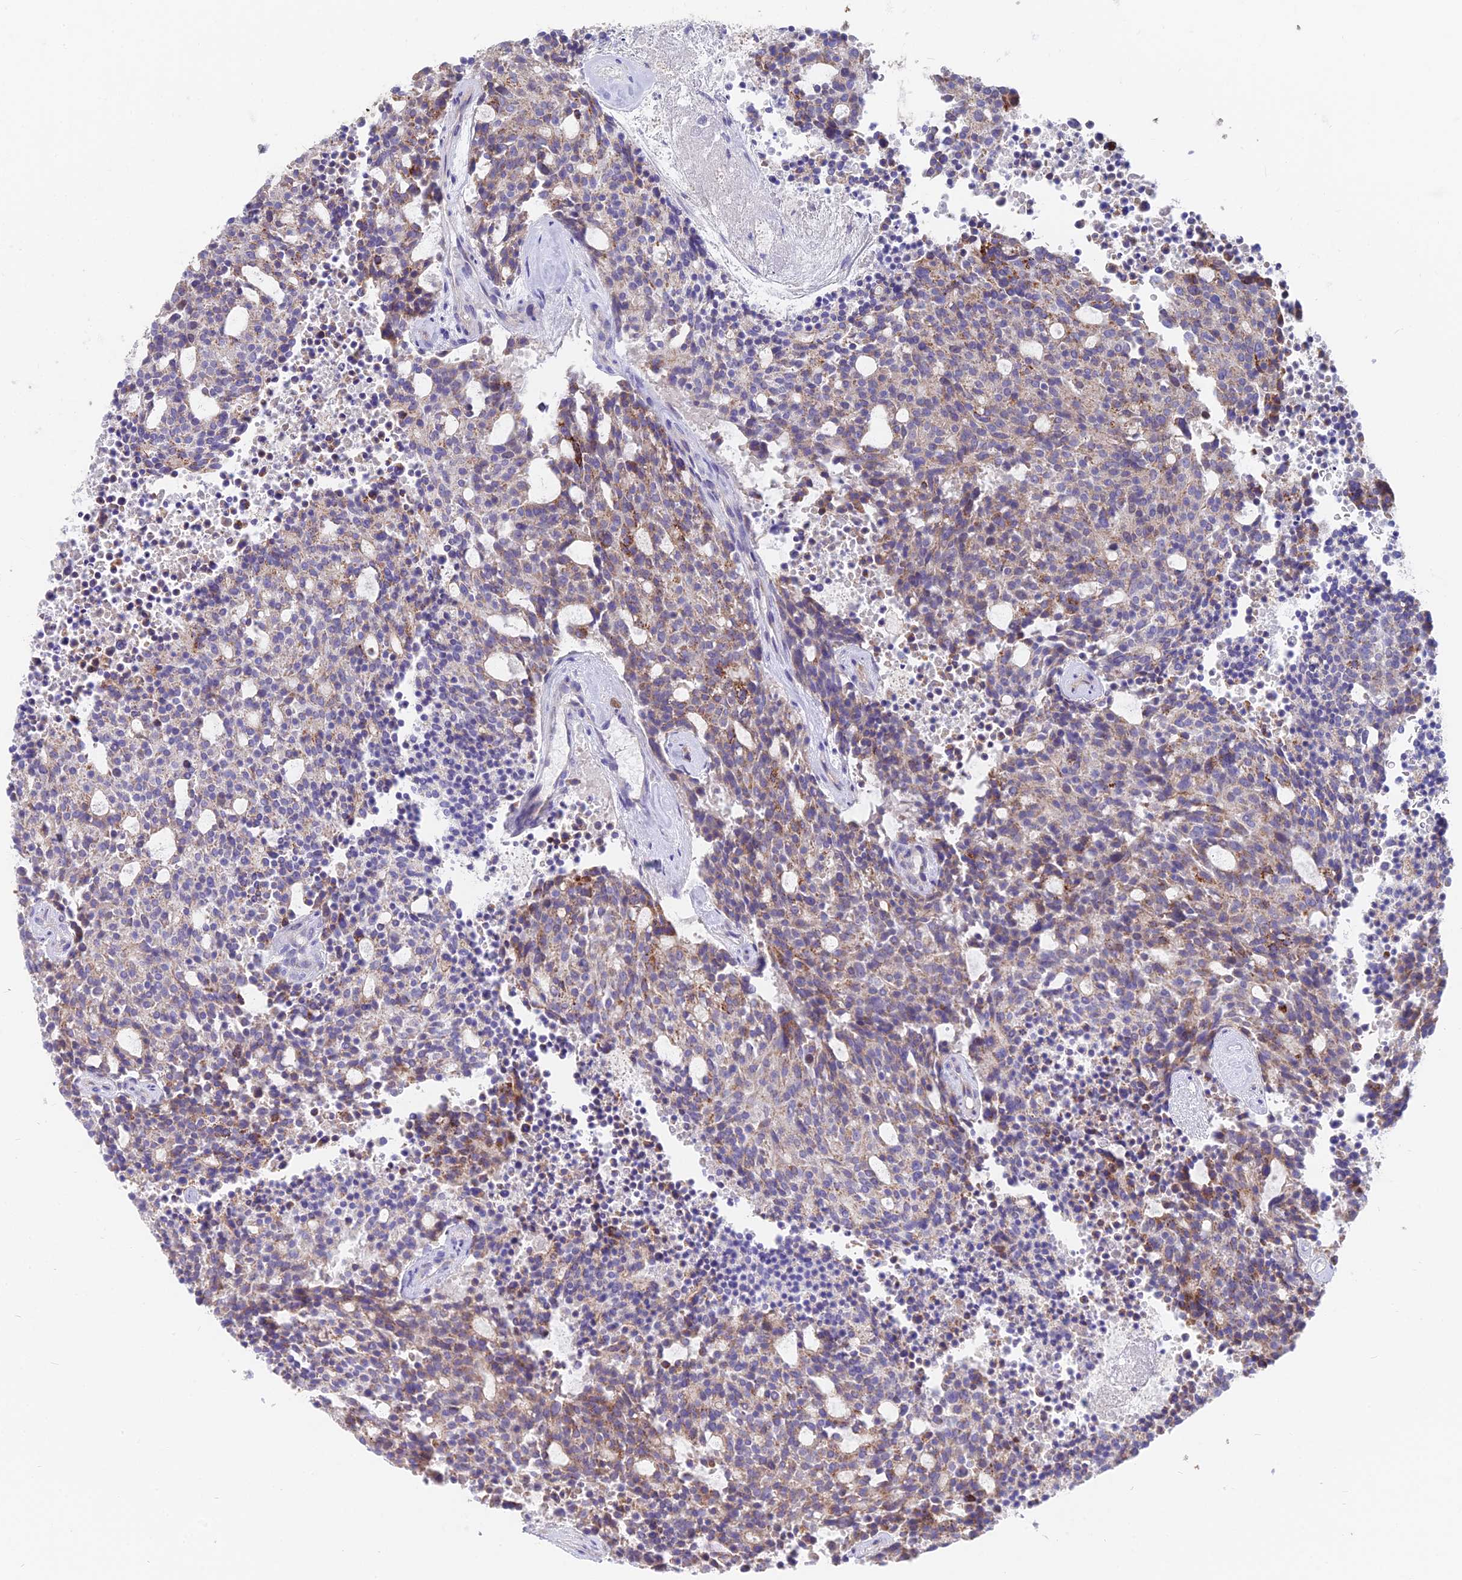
{"staining": {"intensity": "moderate", "quantity": "<25%", "location": "cytoplasmic/membranous"}, "tissue": "carcinoid", "cell_type": "Tumor cells", "image_type": "cancer", "snomed": [{"axis": "morphology", "description": "Carcinoid, malignant, NOS"}, {"axis": "topography", "description": "Pancreas"}], "caption": "This micrograph demonstrates immunohistochemistry staining of carcinoid (malignant), with low moderate cytoplasmic/membranous positivity in approximately <25% of tumor cells.", "gene": "FAM168B", "patient": {"sex": "female", "age": 54}}